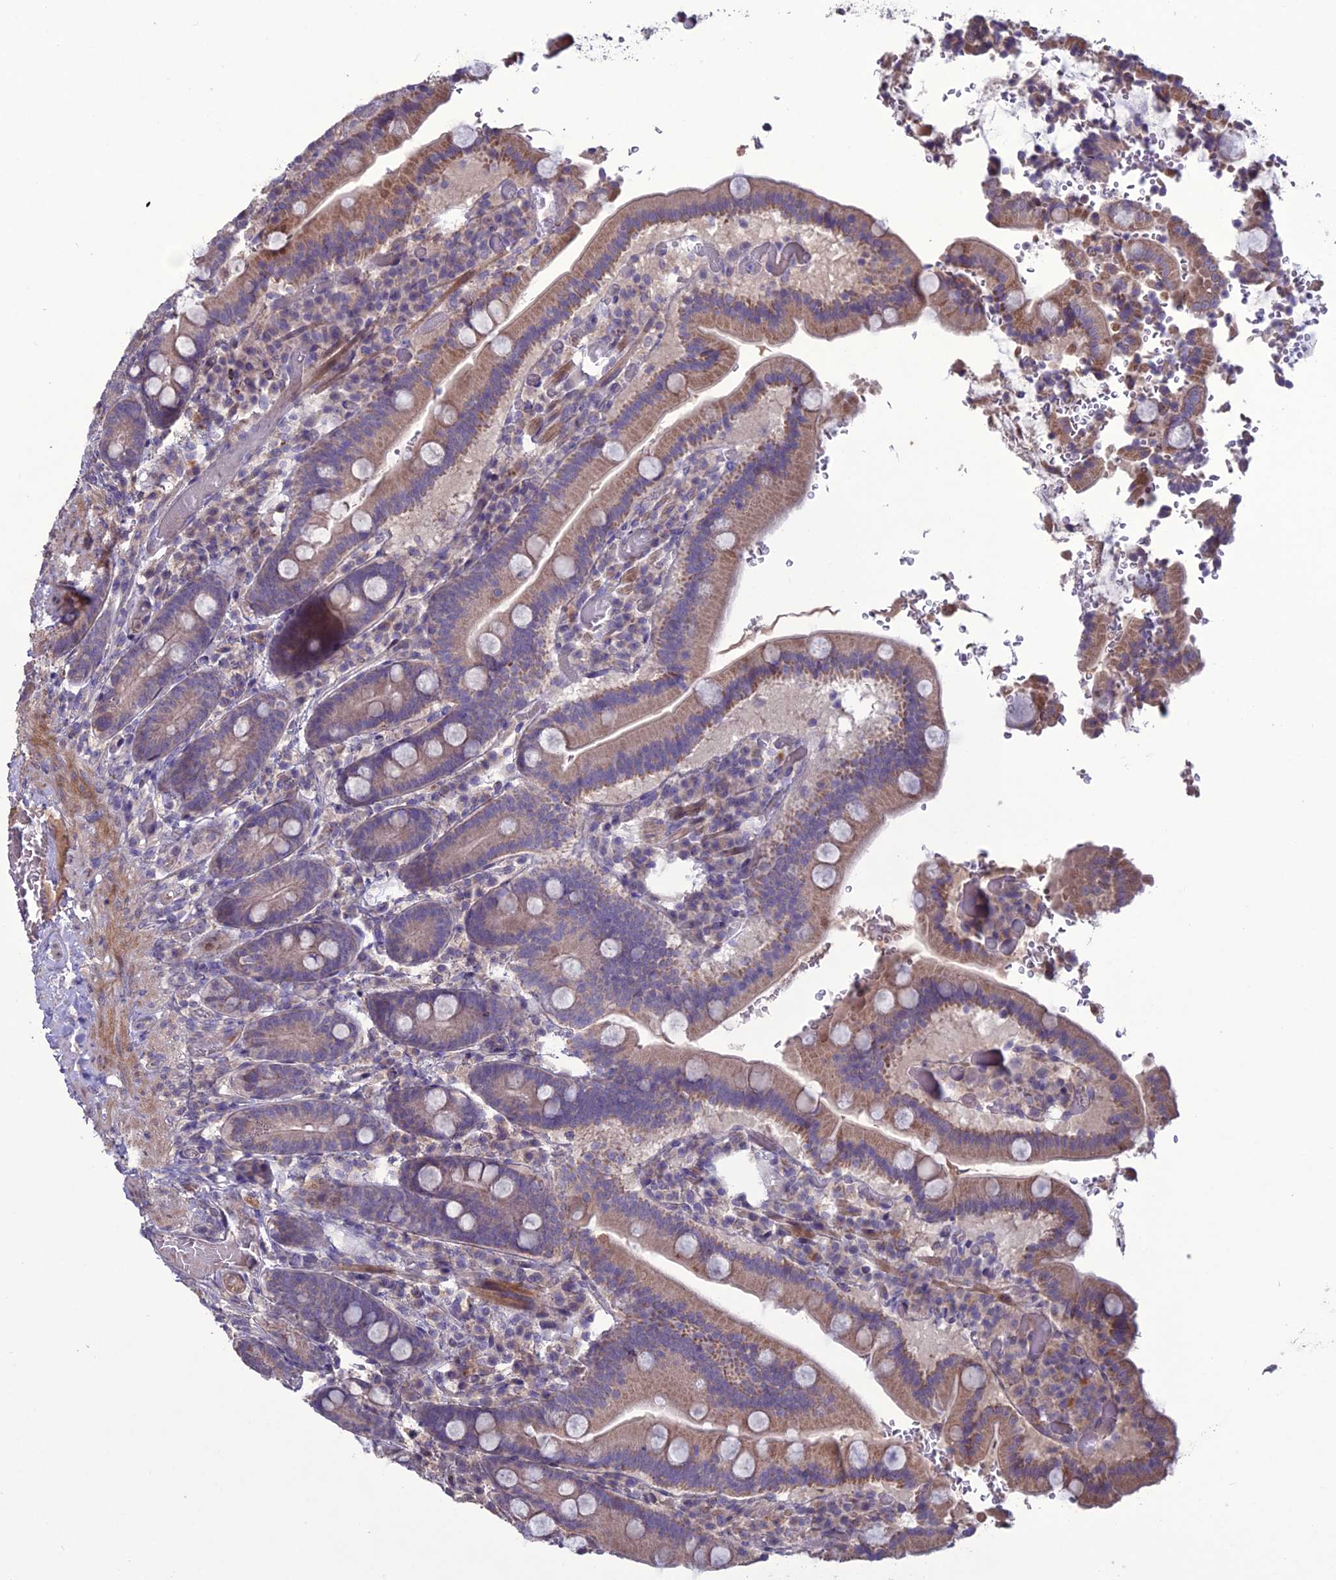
{"staining": {"intensity": "moderate", "quantity": "25%-75%", "location": "cytoplasmic/membranous"}, "tissue": "duodenum", "cell_type": "Glandular cells", "image_type": "normal", "snomed": [{"axis": "morphology", "description": "Normal tissue, NOS"}, {"axis": "topography", "description": "Duodenum"}], "caption": "Protein analysis of unremarkable duodenum demonstrates moderate cytoplasmic/membranous staining in approximately 25%-75% of glandular cells.", "gene": "C2orf76", "patient": {"sex": "female", "age": 62}}